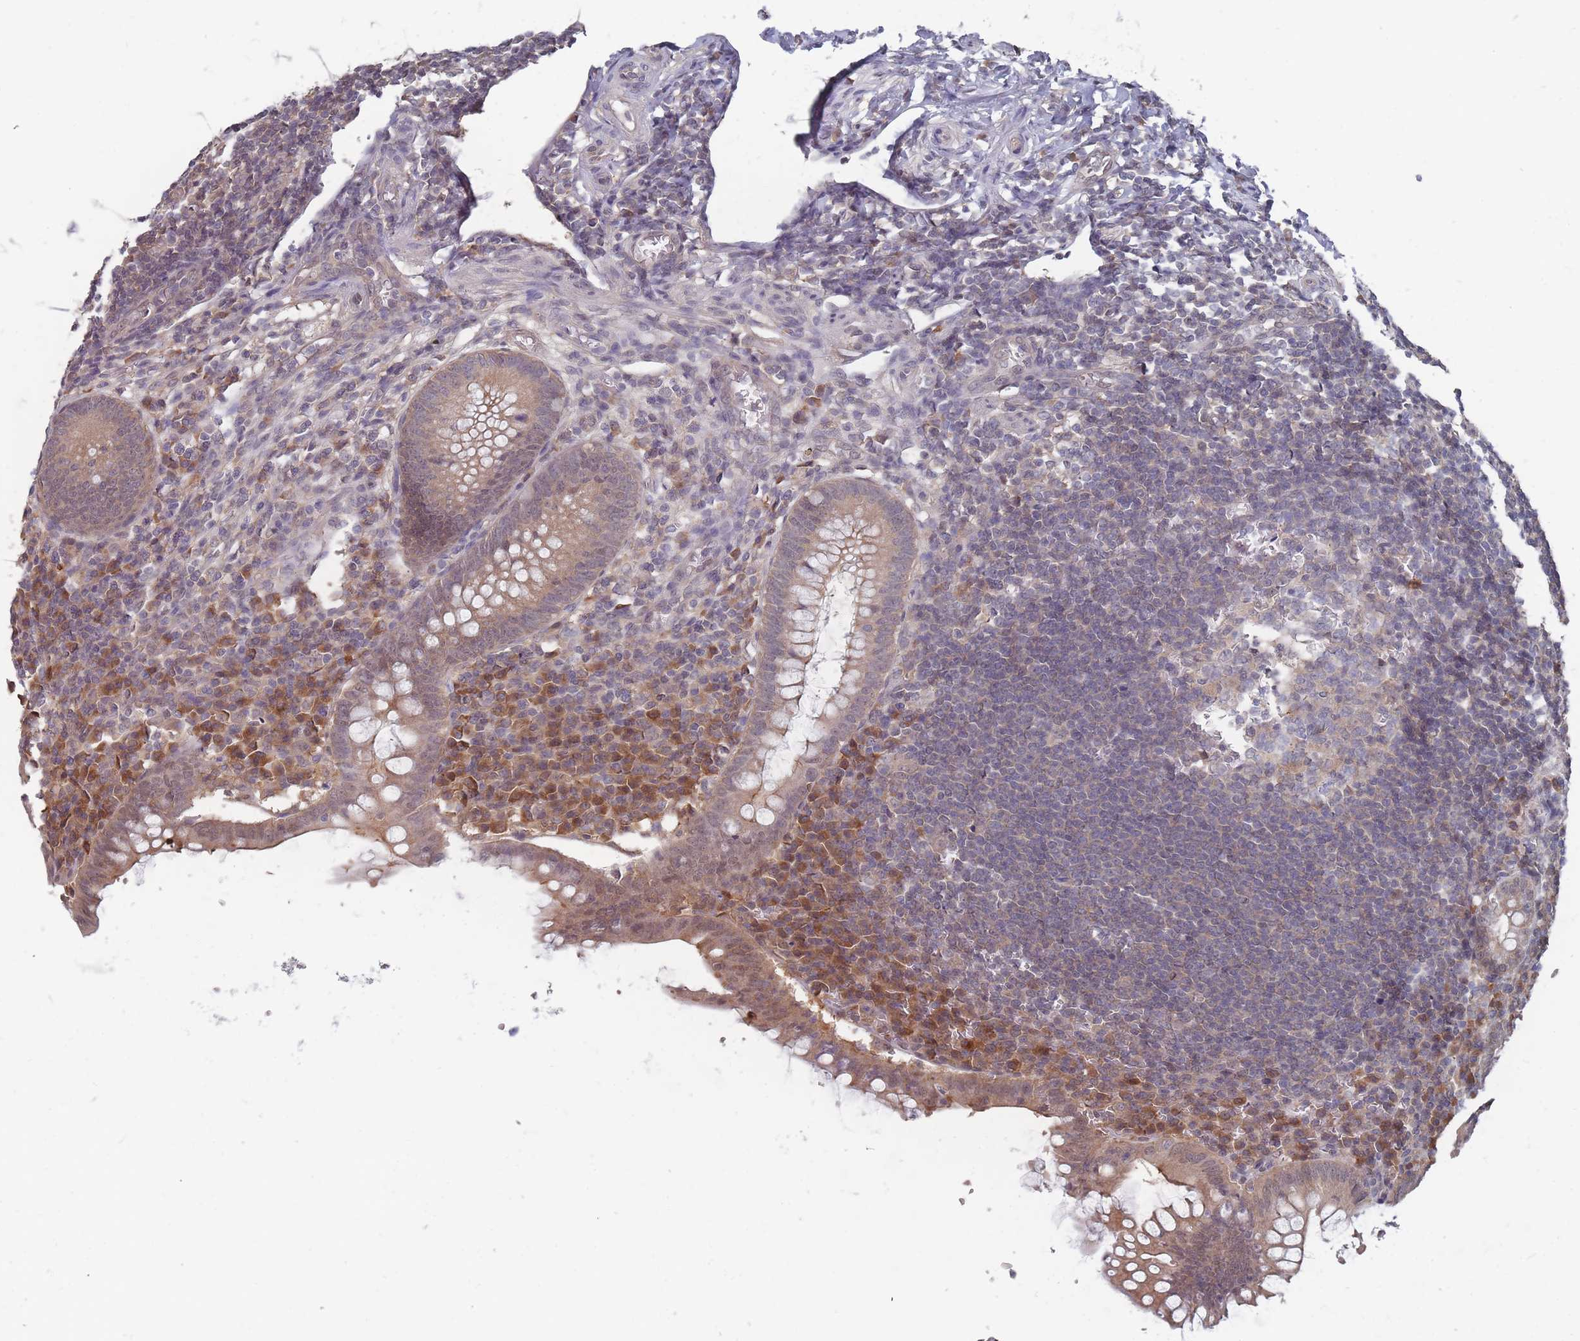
{"staining": {"intensity": "moderate", "quantity": ">75%", "location": "cytoplasmic/membranous"}, "tissue": "appendix", "cell_type": "Glandular cells", "image_type": "normal", "snomed": [{"axis": "morphology", "description": "Normal tissue, NOS"}, {"axis": "topography", "description": "Appendix"}], "caption": "Protein analysis of unremarkable appendix displays moderate cytoplasmic/membranous positivity in about >75% of glandular cells.", "gene": "NKD1", "patient": {"sex": "female", "age": 33}}